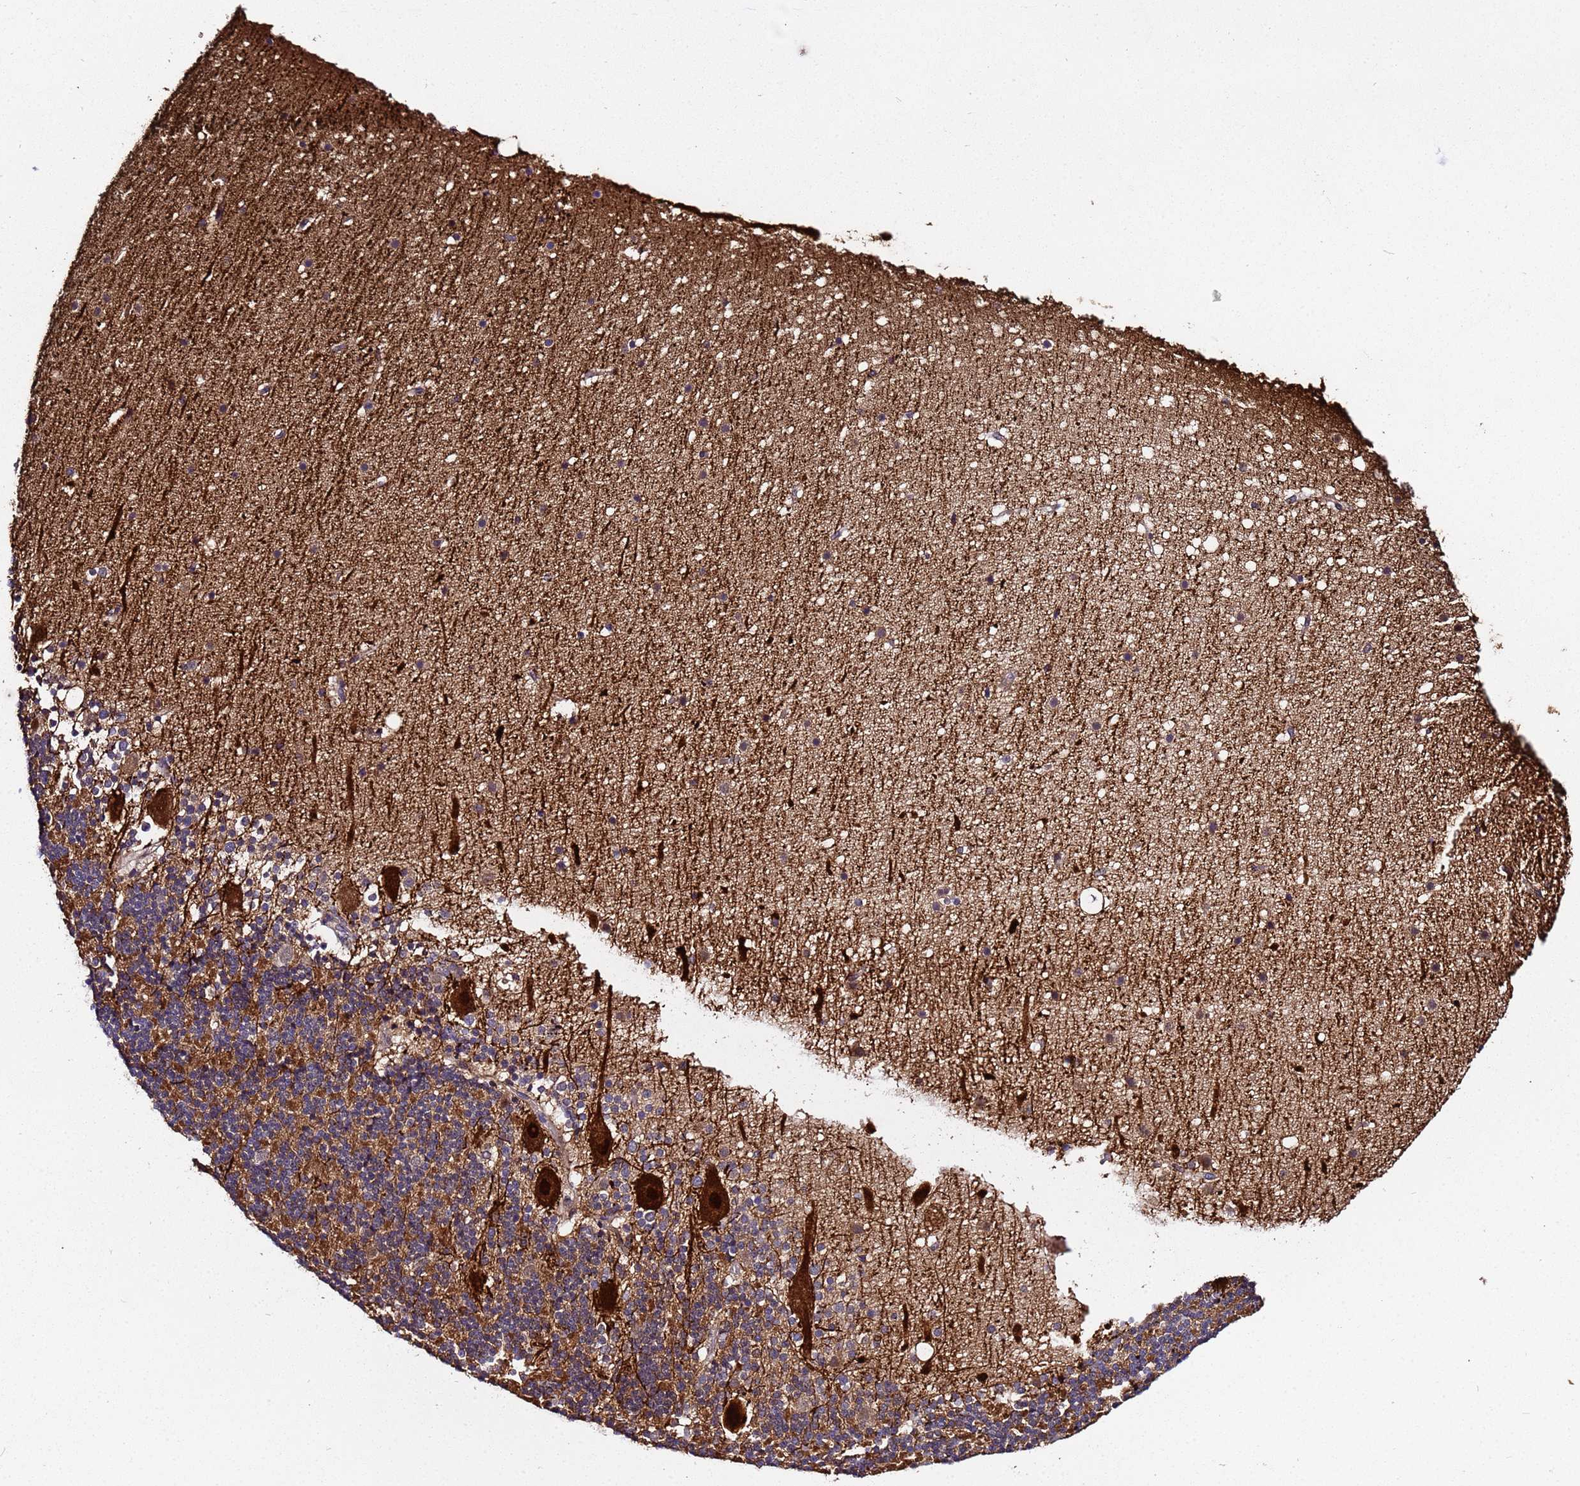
{"staining": {"intensity": "moderate", "quantity": ">75%", "location": "cytoplasmic/membranous"}, "tissue": "cerebellum", "cell_type": "Cells in granular layer", "image_type": "normal", "snomed": [{"axis": "morphology", "description": "Normal tissue, NOS"}, {"axis": "topography", "description": "Cerebellum"}], "caption": "Immunohistochemical staining of unremarkable cerebellum shows medium levels of moderate cytoplasmic/membranous positivity in about >75% of cells in granular layer.", "gene": "PLXDC2", "patient": {"sex": "male", "age": 57}}